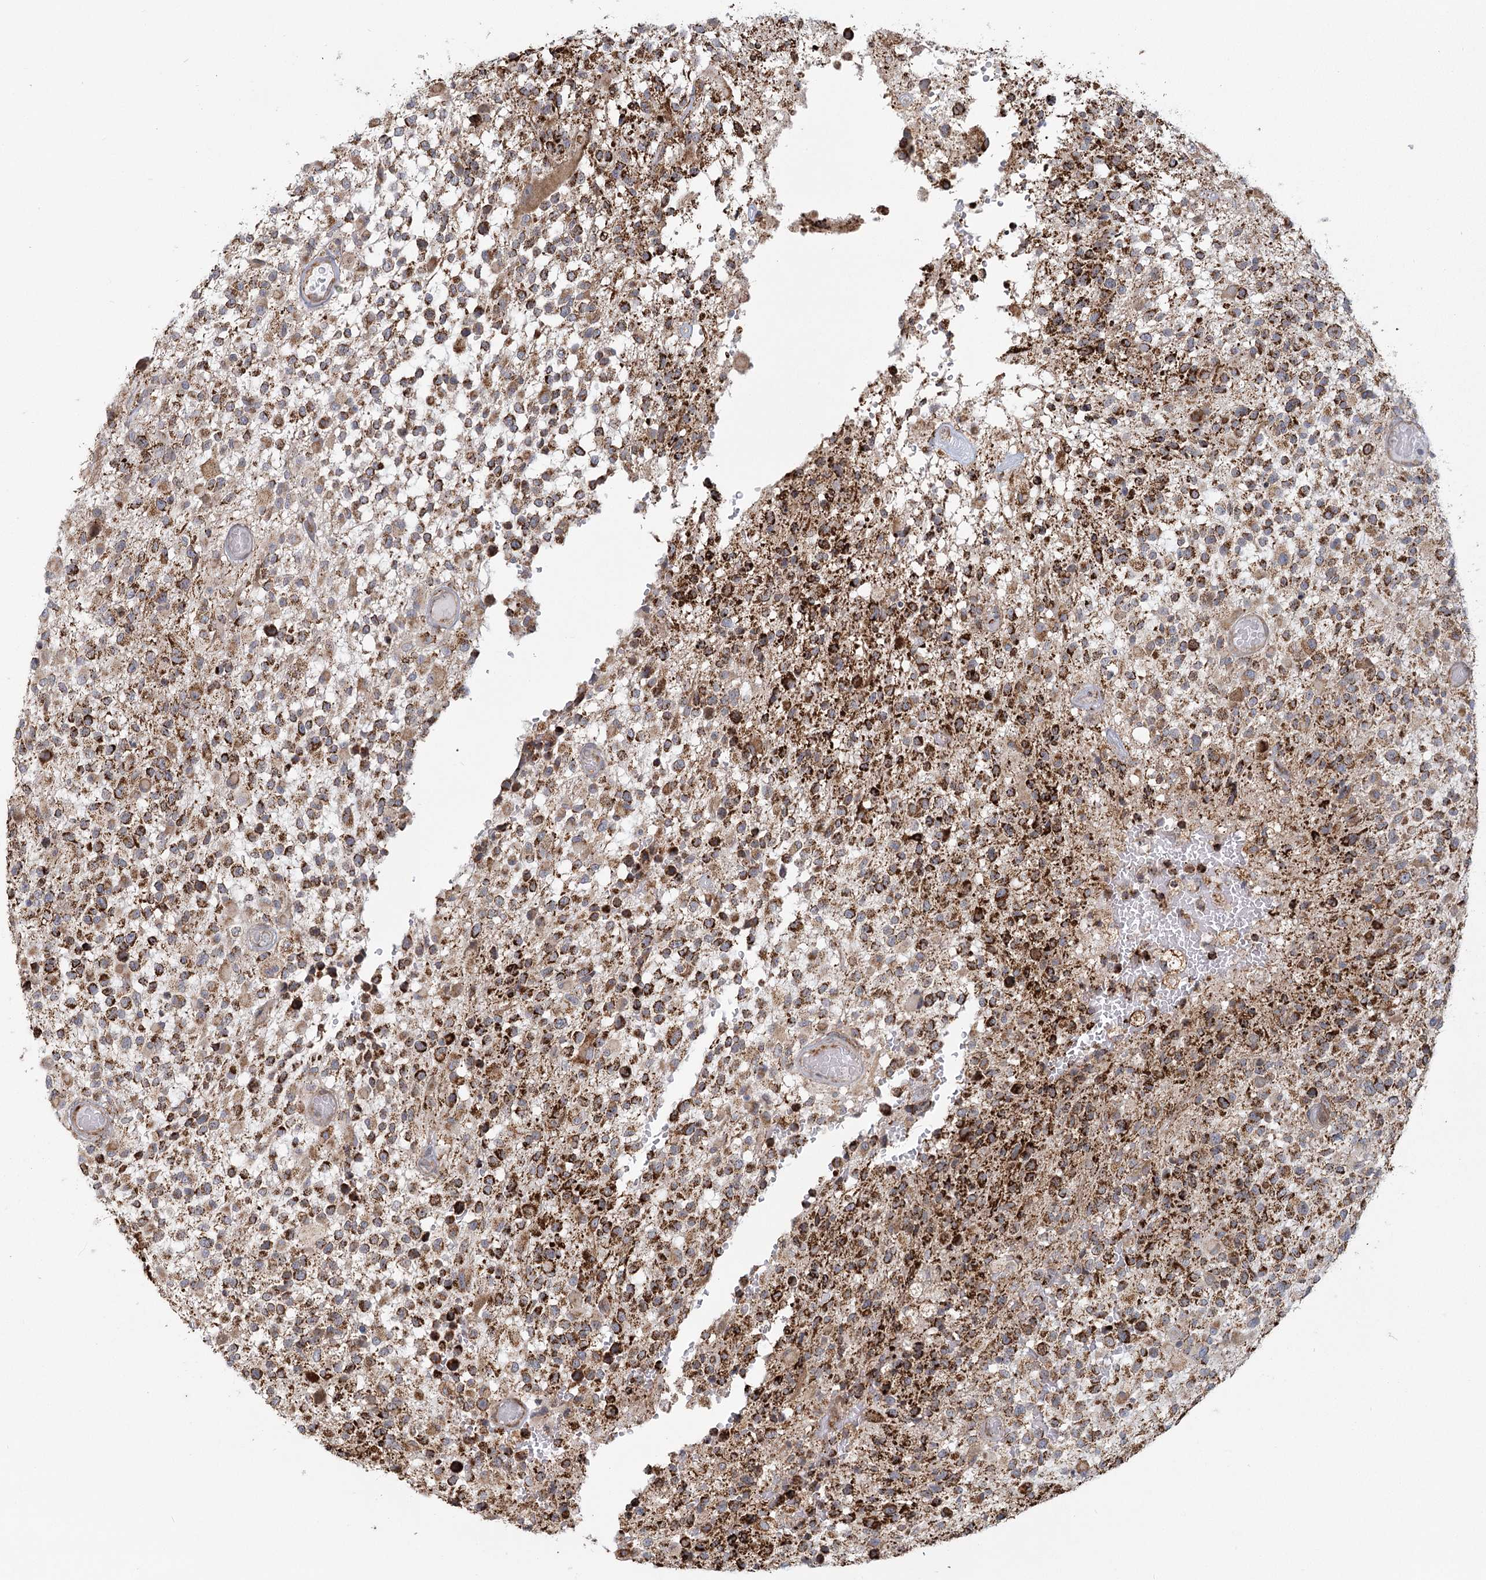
{"staining": {"intensity": "strong", "quantity": "25%-75%", "location": "cytoplasmic/membranous"}, "tissue": "glioma", "cell_type": "Tumor cells", "image_type": "cancer", "snomed": [{"axis": "morphology", "description": "Glioma, malignant, High grade"}, {"axis": "morphology", "description": "Glioblastoma, NOS"}, {"axis": "topography", "description": "Brain"}], "caption": "Immunohistochemical staining of human glioma reveals high levels of strong cytoplasmic/membranous protein expression in about 25%-75% of tumor cells.", "gene": "LACTB", "patient": {"sex": "male", "age": 60}}